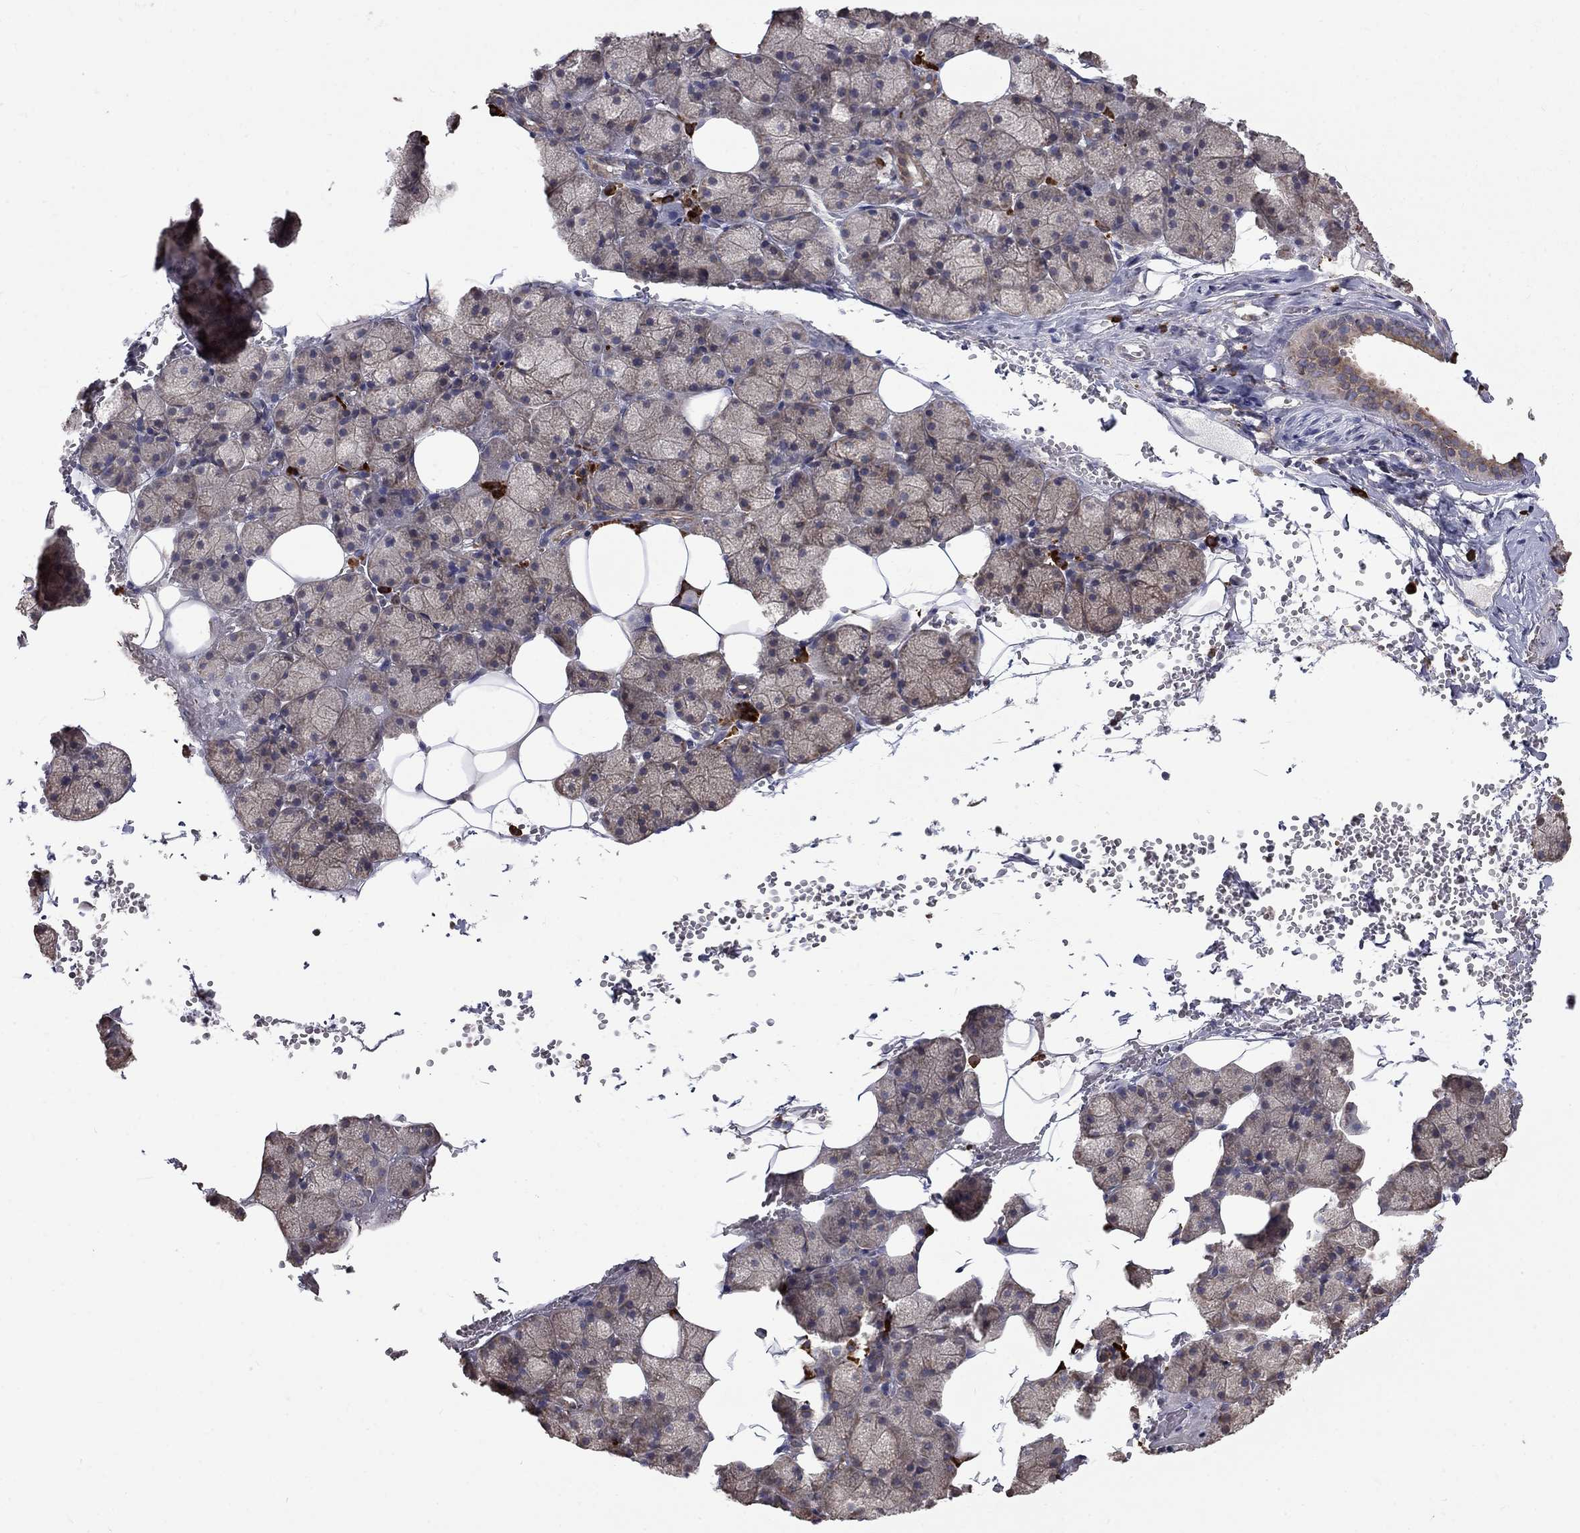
{"staining": {"intensity": "weak", "quantity": "25%-75%", "location": "cytoplasmic/membranous"}, "tissue": "salivary gland", "cell_type": "Glandular cells", "image_type": "normal", "snomed": [{"axis": "morphology", "description": "Normal tissue, NOS"}, {"axis": "topography", "description": "Salivary gland"}], "caption": "The immunohistochemical stain labels weak cytoplasmic/membranous expression in glandular cells of normal salivary gland. Immunohistochemistry (ihc) stains the protein of interest in brown and the nuclei are stained blue.", "gene": "PABPC4", "patient": {"sex": "male", "age": 38}}